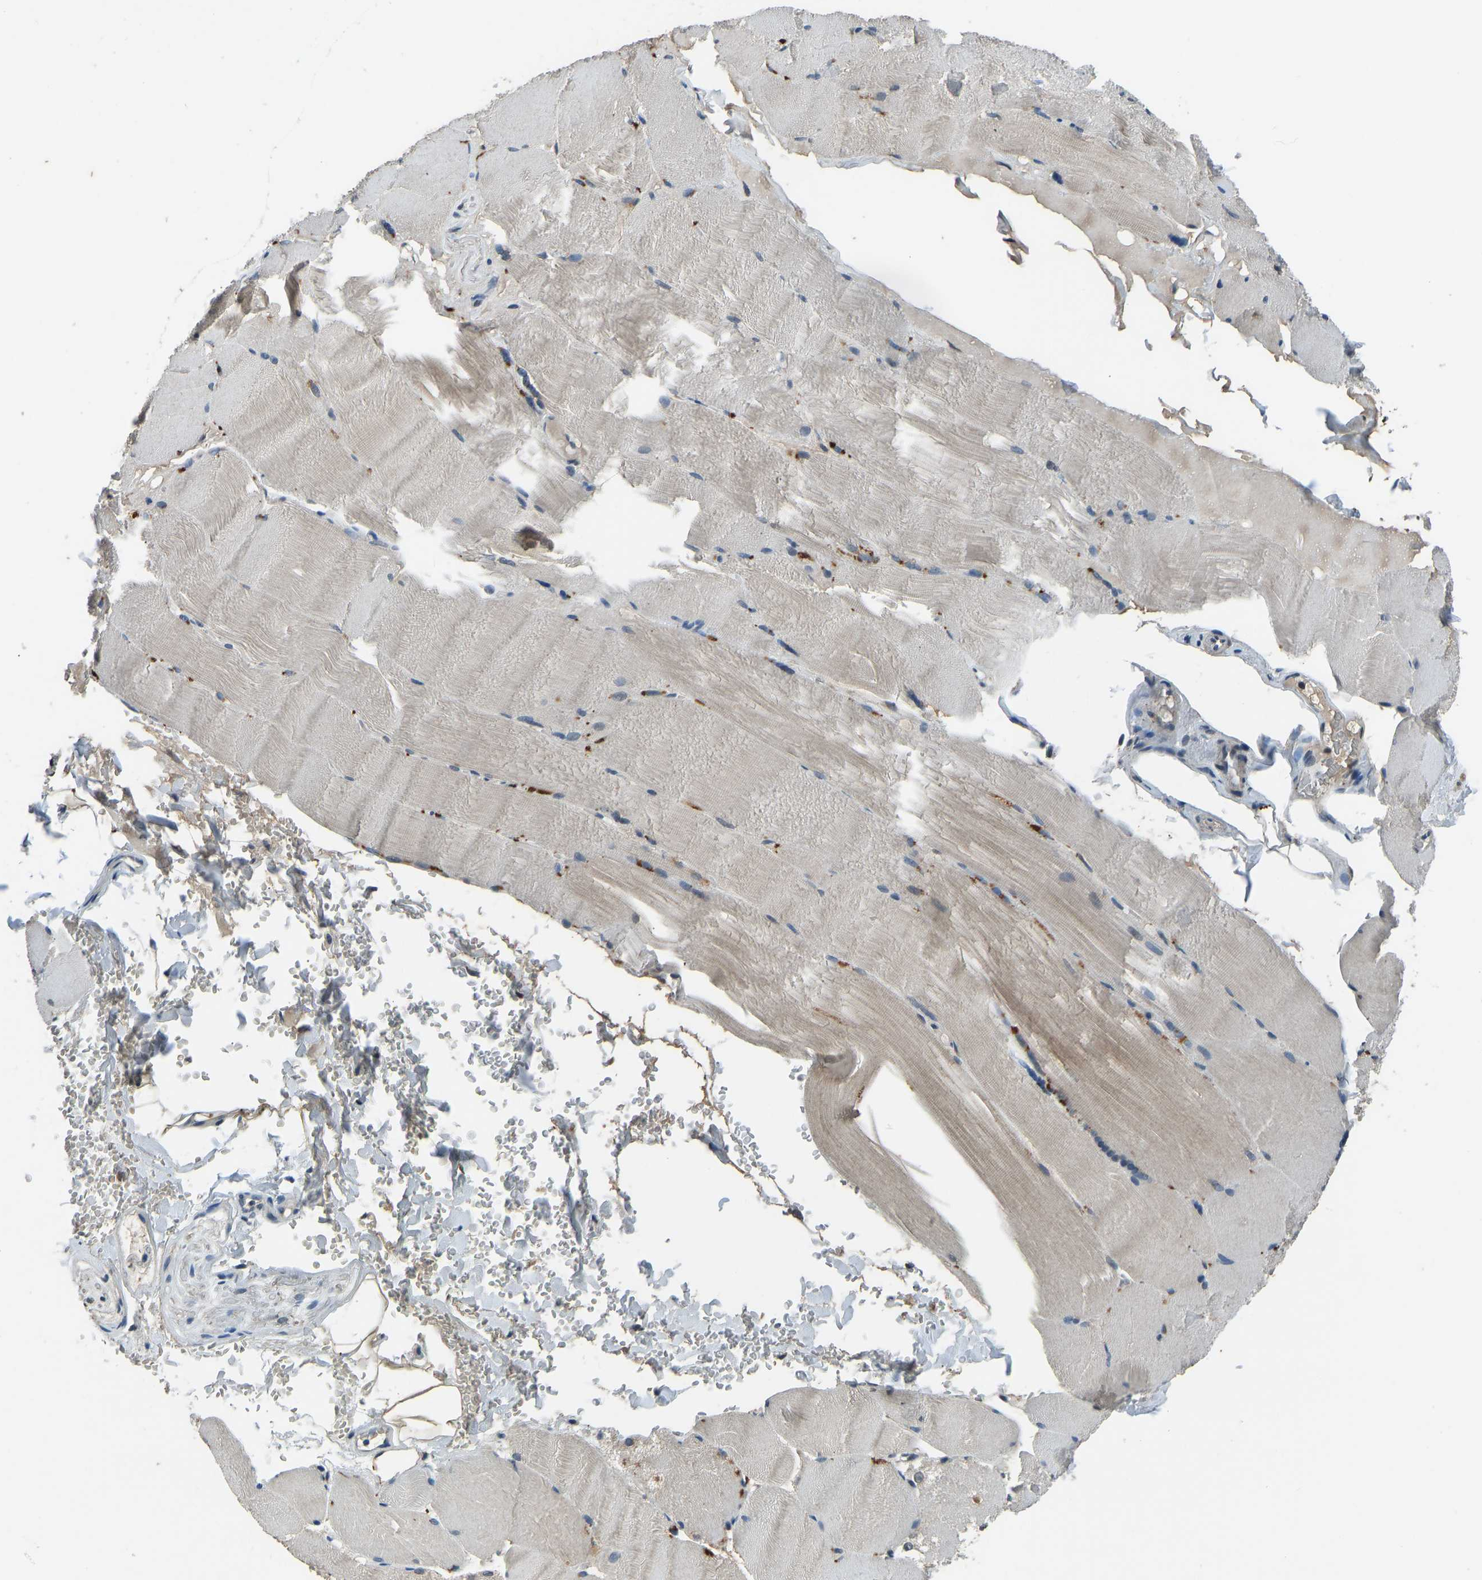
{"staining": {"intensity": "weak", "quantity": "25%-75%", "location": "cytoplasmic/membranous"}, "tissue": "skeletal muscle", "cell_type": "Myocytes", "image_type": "normal", "snomed": [{"axis": "morphology", "description": "Normal tissue, NOS"}, {"axis": "topography", "description": "Skin"}, {"axis": "topography", "description": "Skeletal muscle"}], "caption": "Myocytes reveal low levels of weak cytoplasmic/membranous expression in about 25%-75% of cells in unremarkable skeletal muscle. Nuclei are stained in blue.", "gene": "TOX4", "patient": {"sex": "male", "age": 83}}